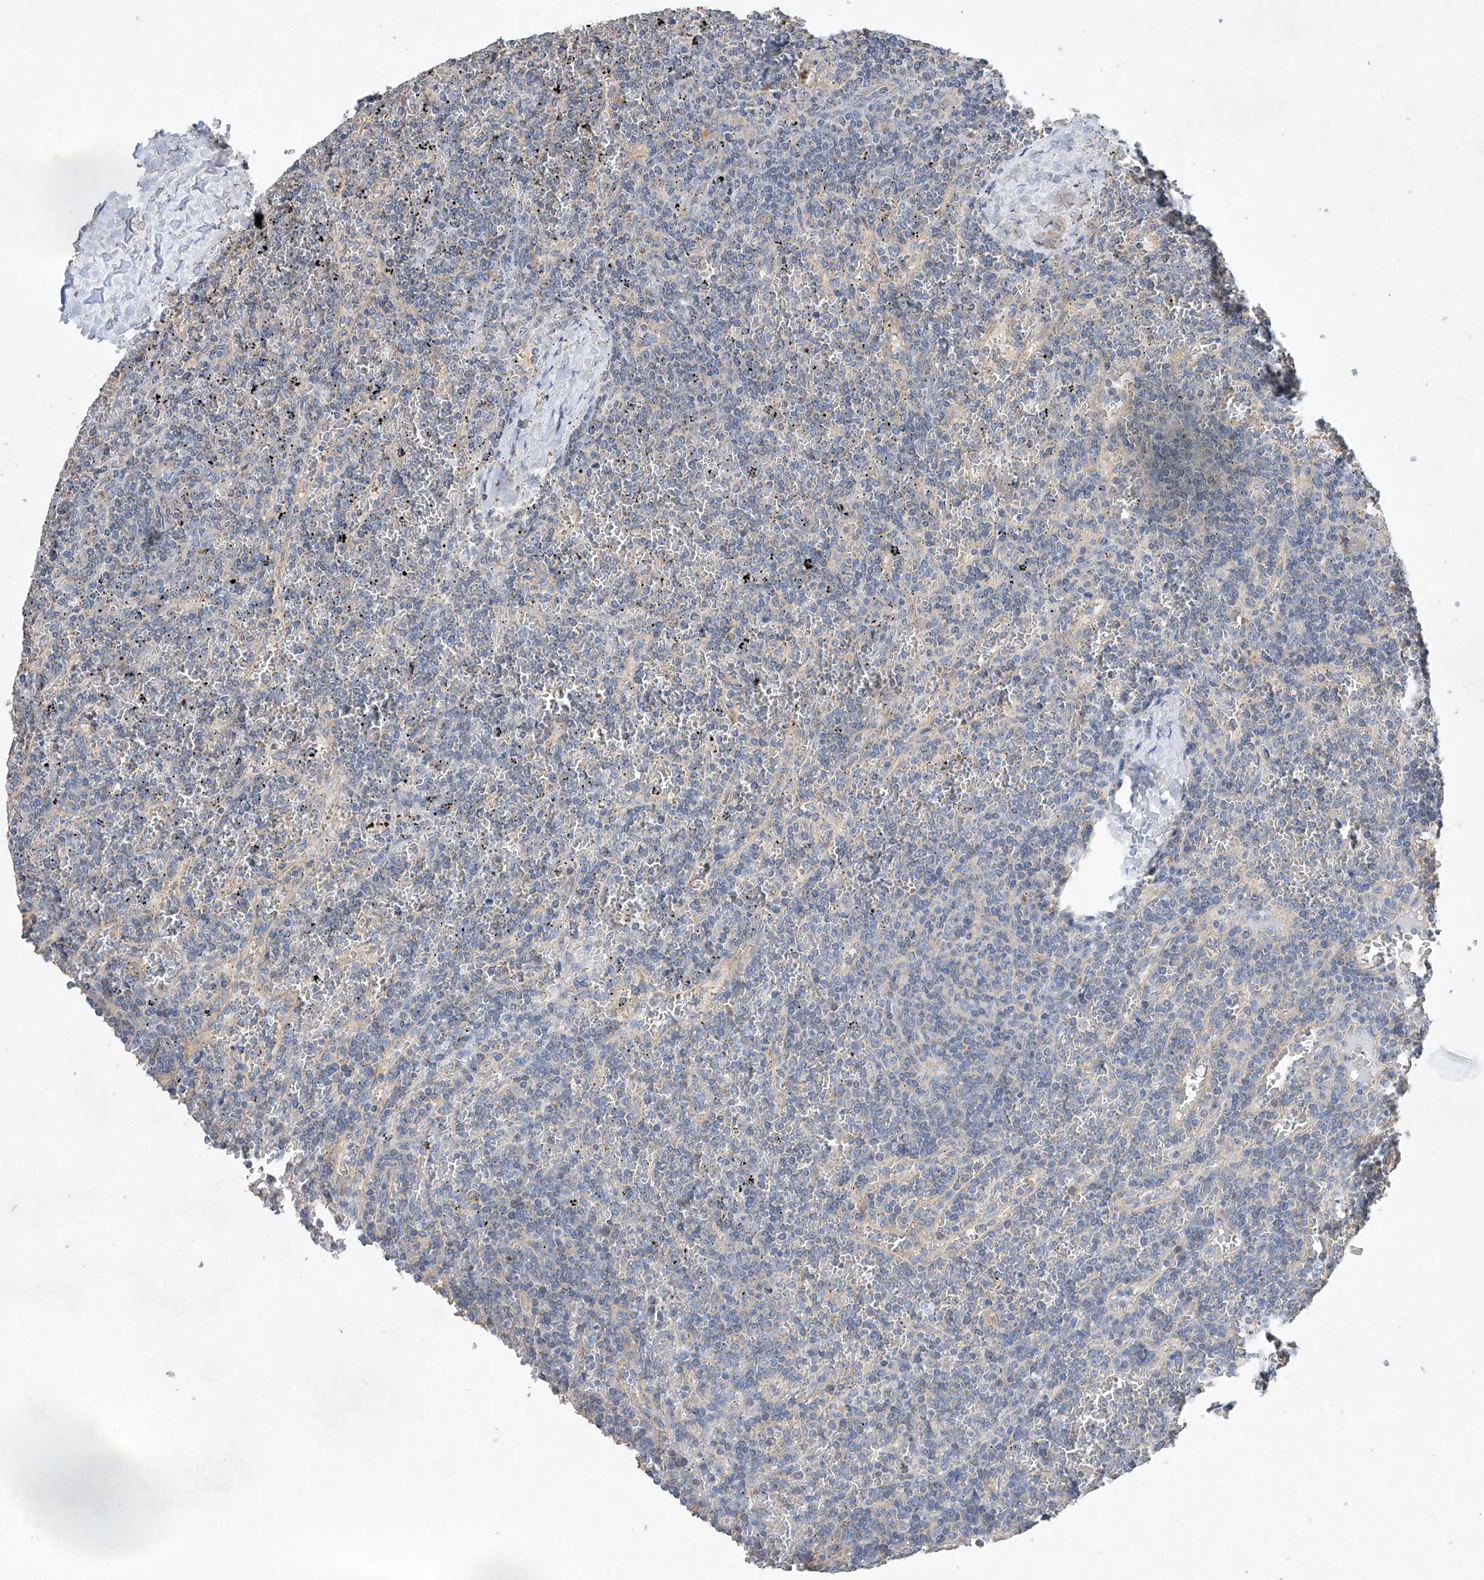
{"staining": {"intensity": "negative", "quantity": "none", "location": "none"}, "tissue": "lymphoma", "cell_type": "Tumor cells", "image_type": "cancer", "snomed": [{"axis": "morphology", "description": "Malignant lymphoma, non-Hodgkin's type, Low grade"}, {"axis": "topography", "description": "Spleen"}], "caption": "This is a micrograph of immunohistochemistry (IHC) staining of lymphoma, which shows no expression in tumor cells.", "gene": "AMD1", "patient": {"sex": "female", "age": 19}}